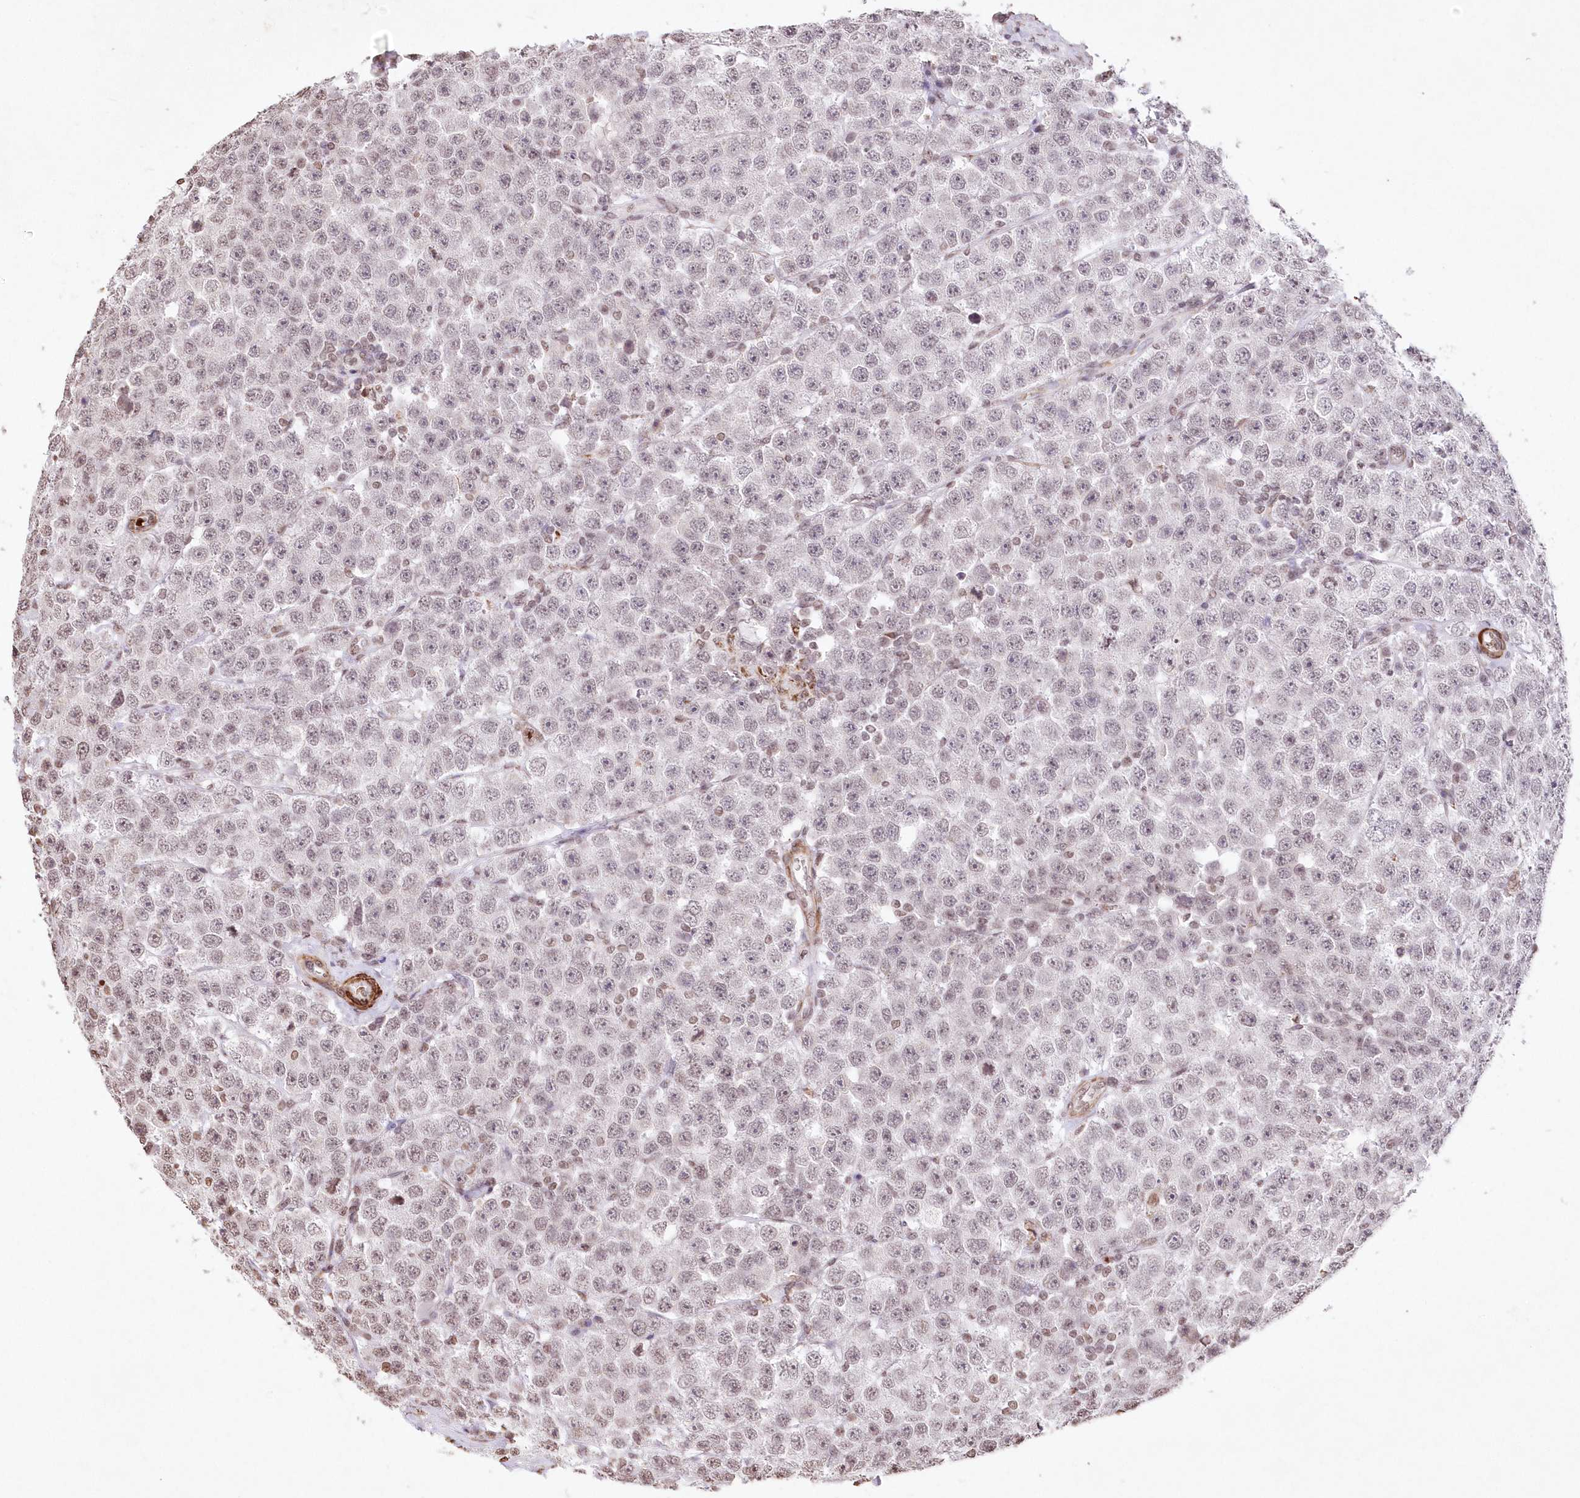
{"staining": {"intensity": "weak", "quantity": "25%-75%", "location": "nuclear"}, "tissue": "testis cancer", "cell_type": "Tumor cells", "image_type": "cancer", "snomed": [{"axis": "morphology", "description": "Seminoma, NOS"}, {"axis": "topography", "description": "Testis"}], "caption": "Brown immunohistochemical staining in human testis cancer (seminoma) exhibits weak nuclear positivity in about 25%-75% of tumor cells.", "gene": "RBM27", "patient": {"sex": "male", "age": 28}}